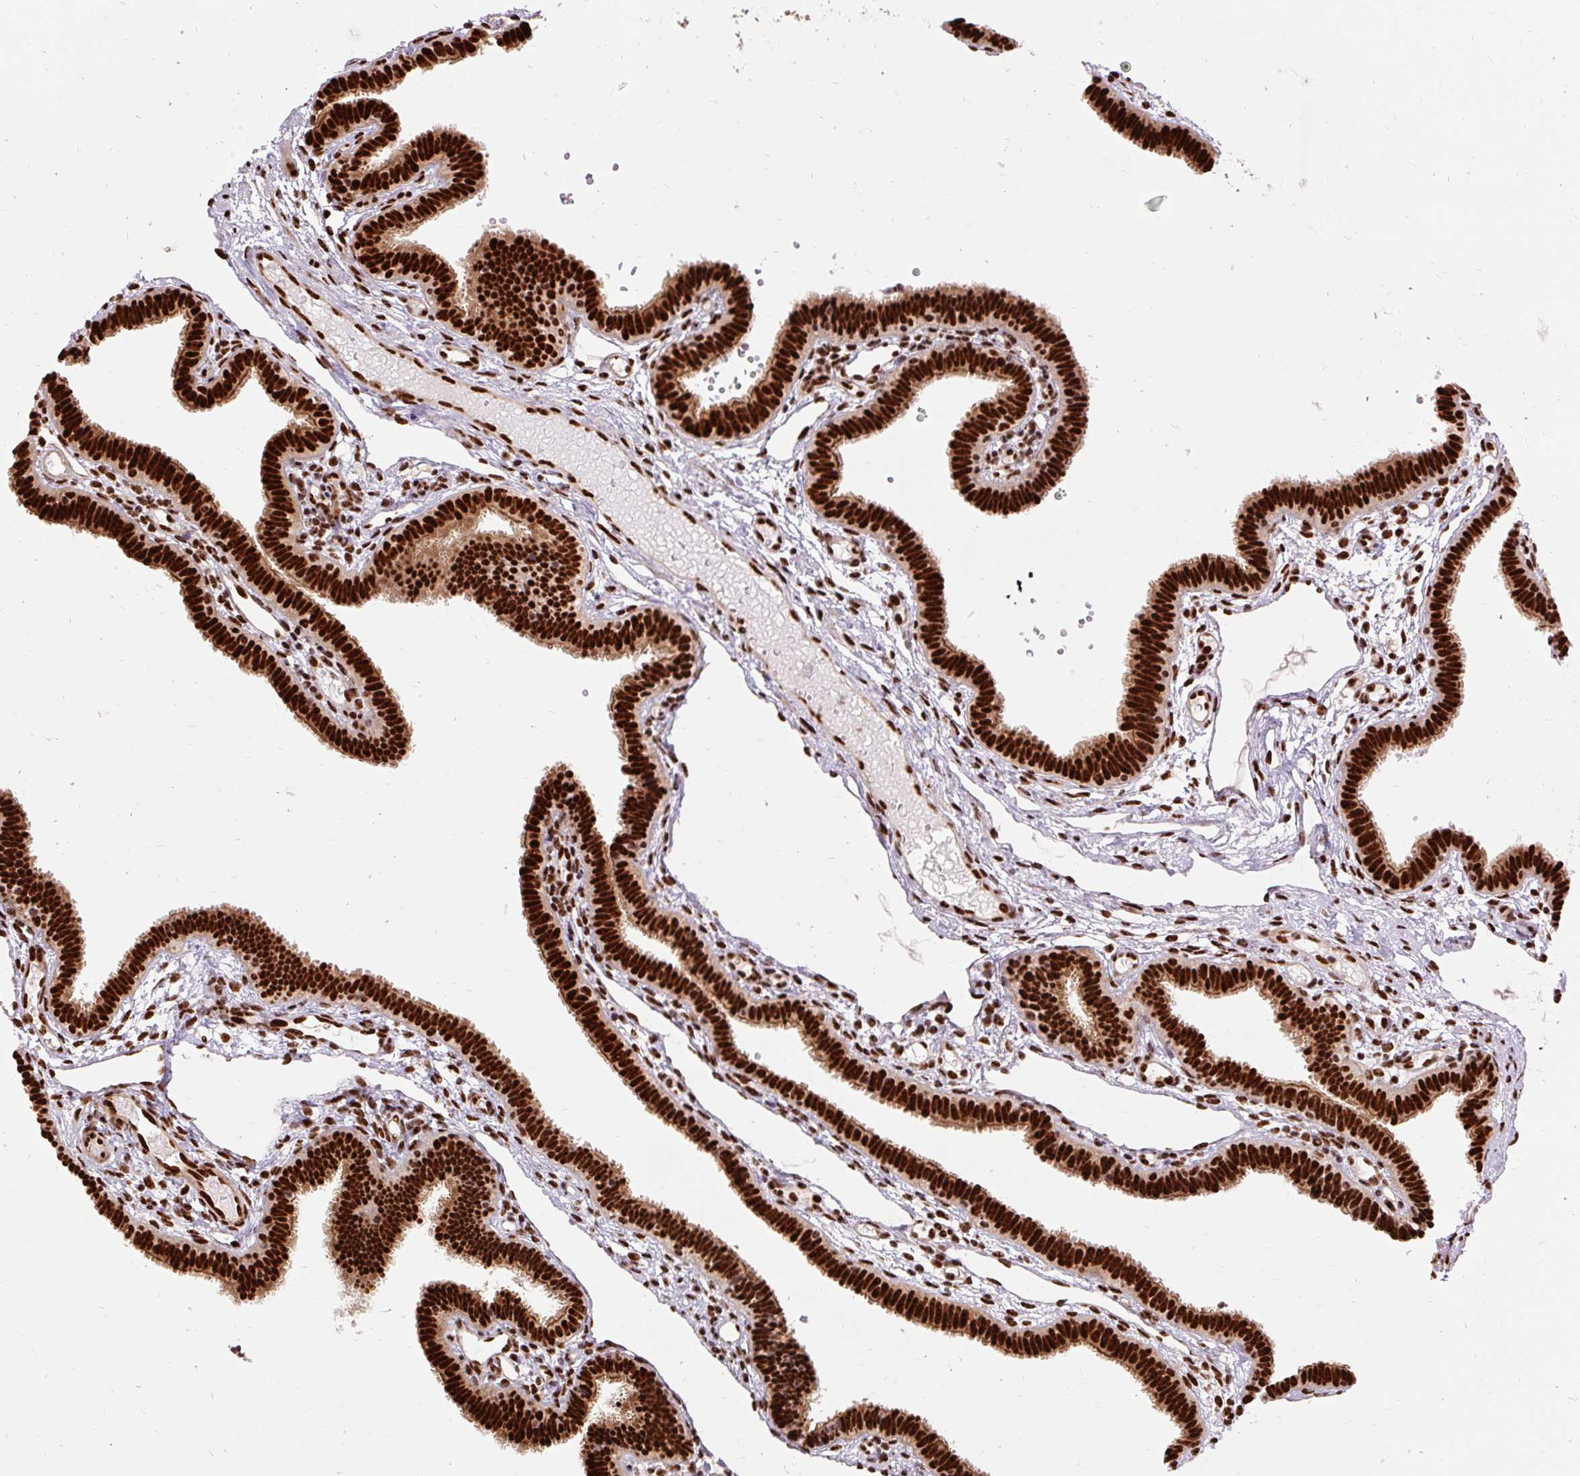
{"staining": {"intensity": "strong", "quantity": ">75%", "location": "nuclear"}, "tissue": "fallopian tube", "cell_type": "Glandular cells", "image_type": "normal", "snomed": [{"axis": "morphology", "description": "Normal tissue, NOS"}, {"axis": "topography", "description": "Fallopian tube"}], "caption": "Immunohistochemical staining of unremarkable fallopian tube demonstrates strong nuclear protein staining in approximately >75% of glandular cells.", "gene": "MECOM", "patient": {"sex": "female", "age": 37}}